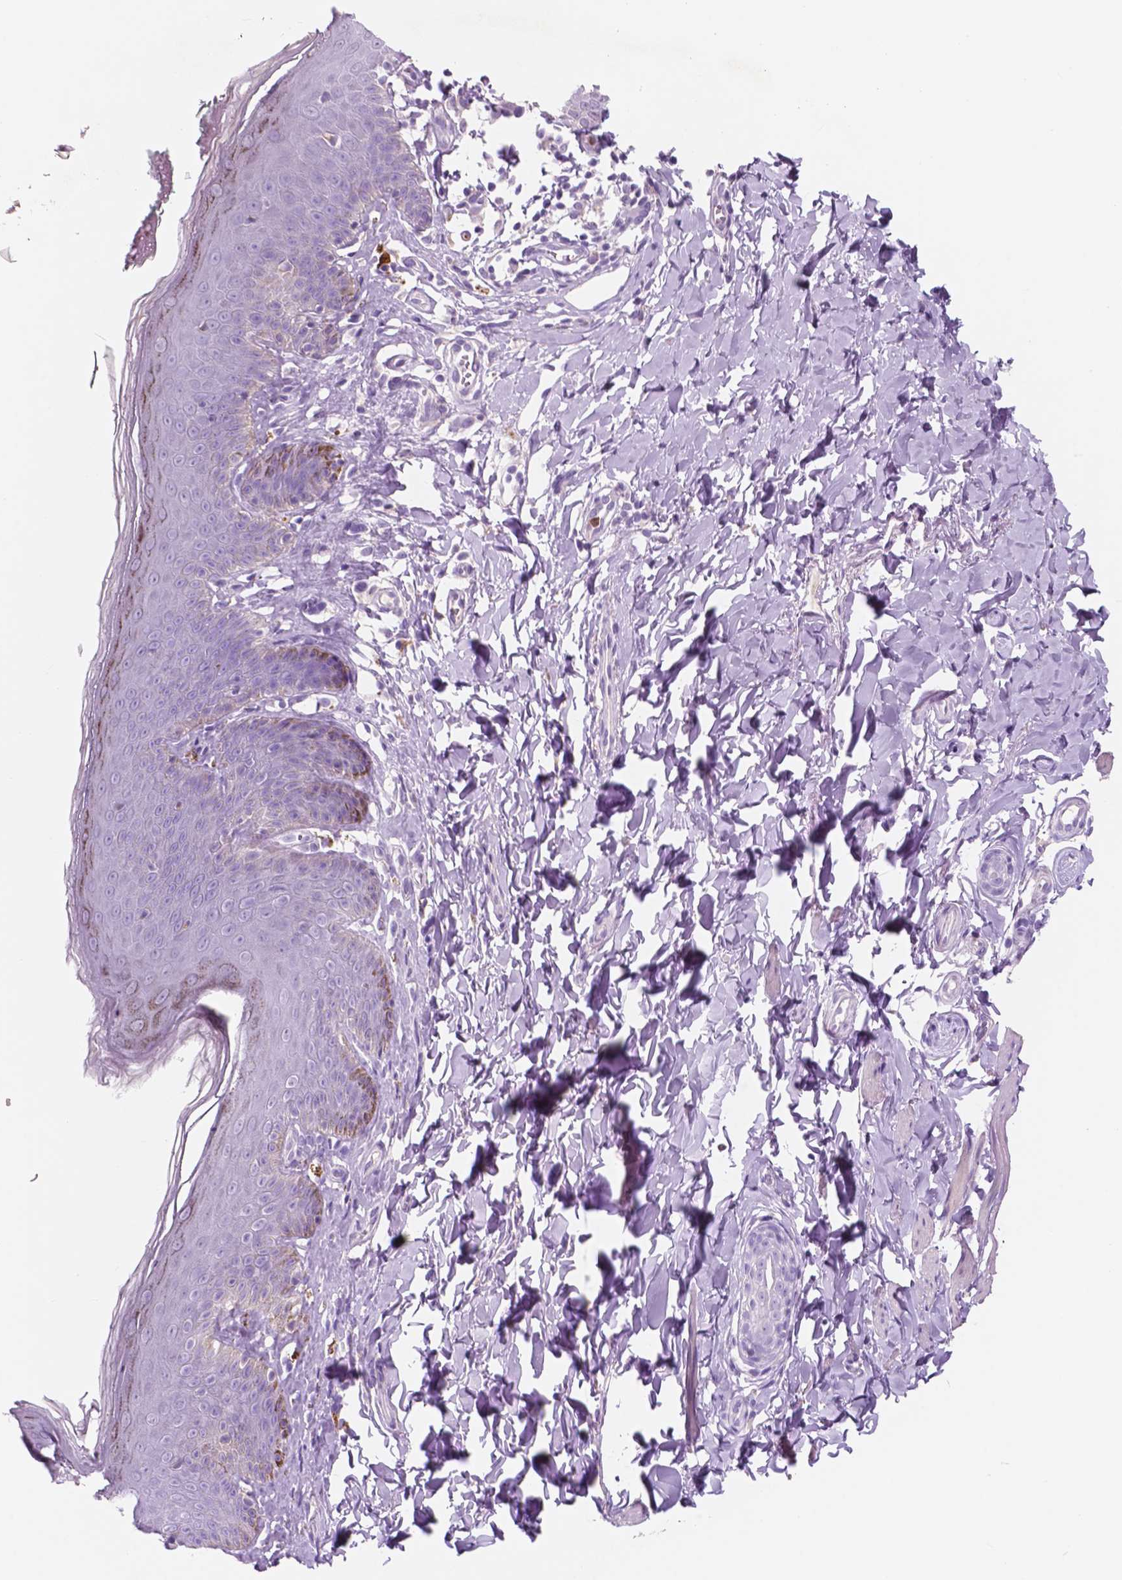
{"staining": {"intensity": "moderate", "quantity": "<25%", "location": "cytoplasmic/membranous"}, "tissue": "skin", "cell_type": "Epidermal cells", "image_type": "normal", "snomed": [{"axis": "morphology", "description": "Normal tissue, NOS"}, {"axis": "topography", "description": "Vulva"}, {"axis": "topography", "description": "Peripheral nerve tissue"}], "caption": "Benign skin demonstrates moderate cytoplasmic/membranous positivity in about <25% of epidermal cells The protein of interest is stained brown, and the nuclei are stained in blue (DAB IHC with brightfield microscopy, high magnification)..", "gene": "CUZD1", "patient": {"sex": "female", "age": 66}}